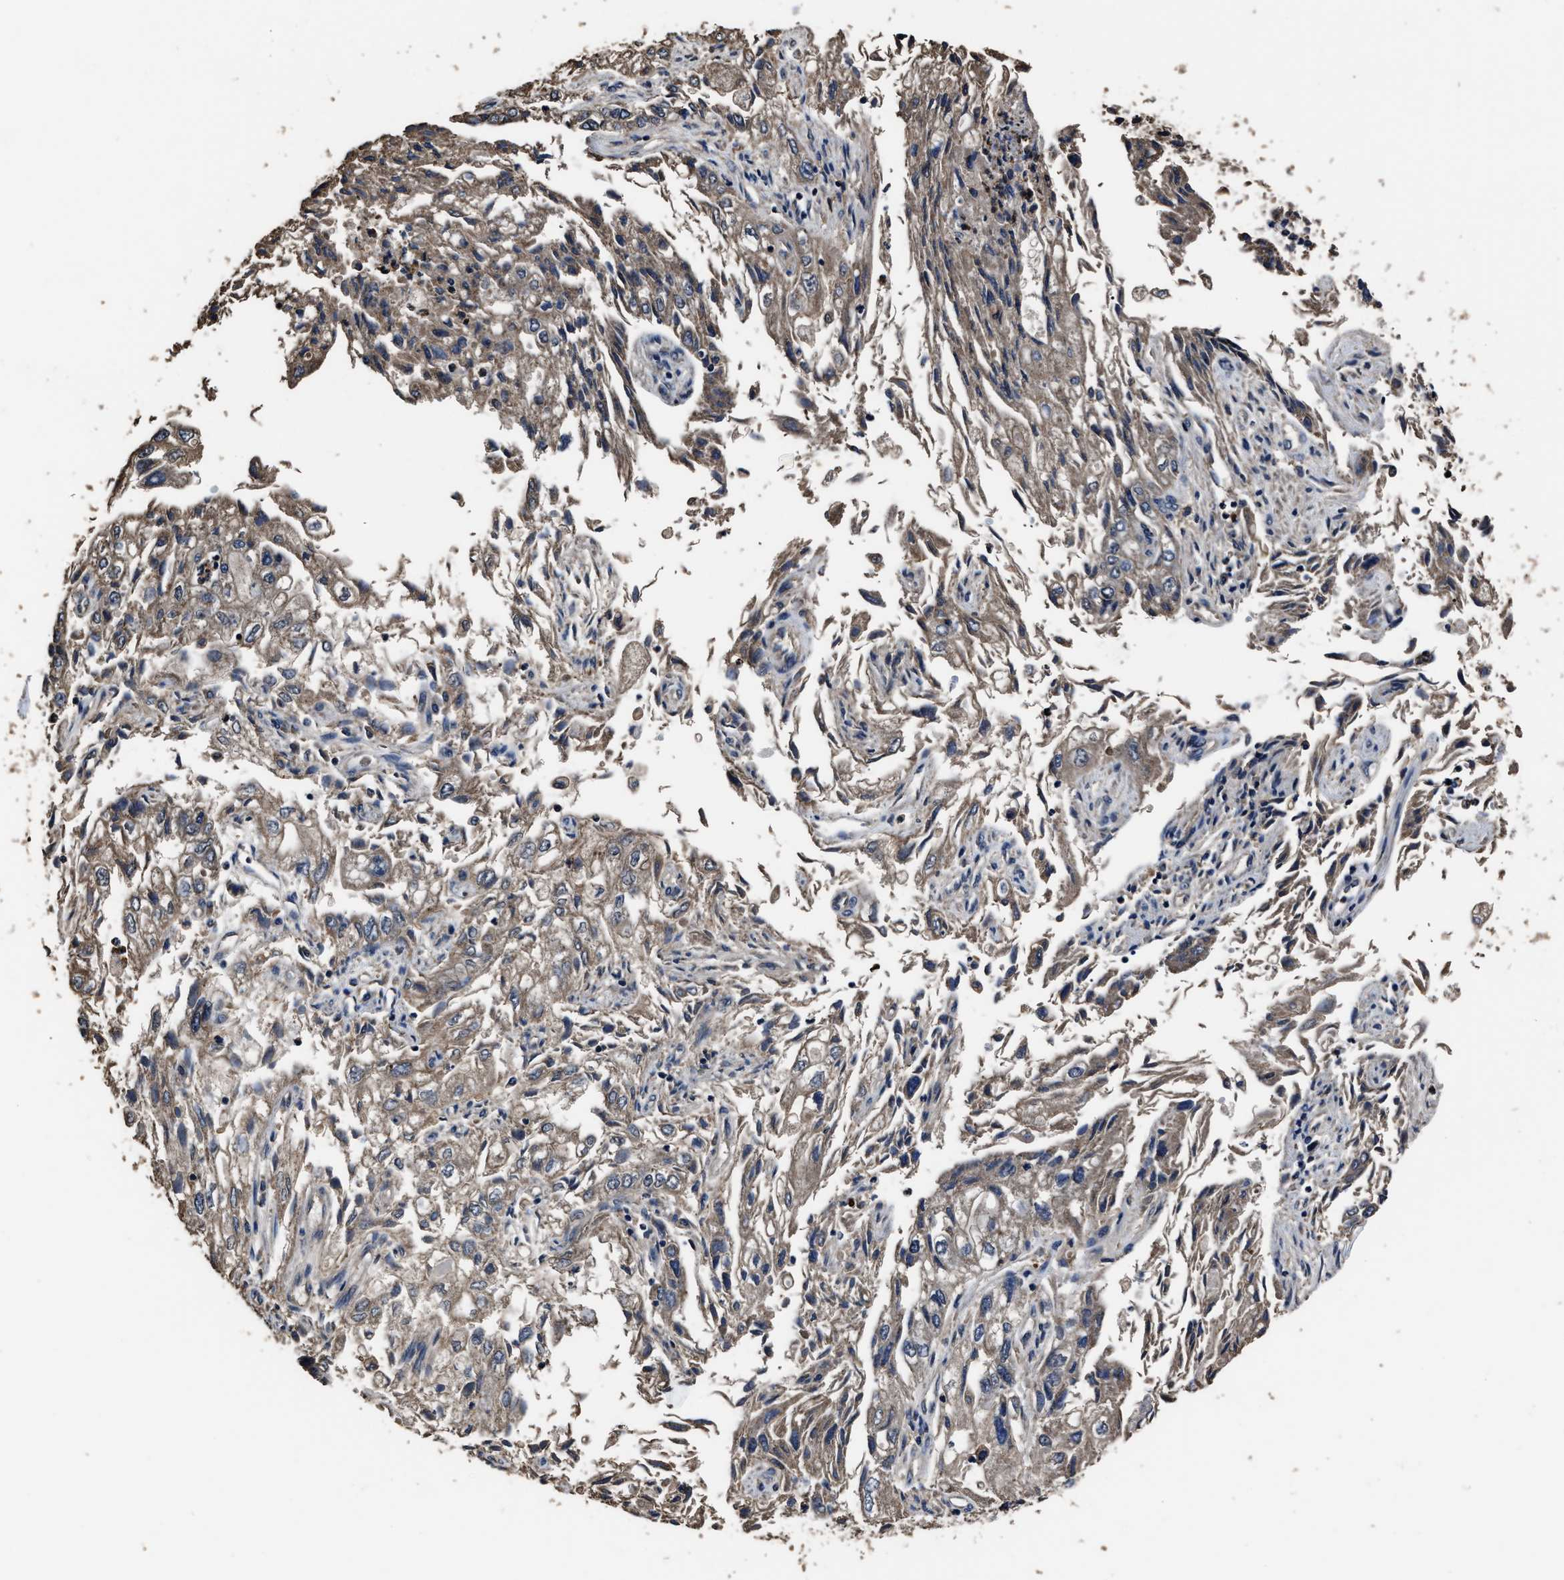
{"staining": {"intensity": "weak", "quantity": "25%-75%", "location": "cytoplasmic/membranous"}, "tissue": "endometrial cancer", "cell_type": "Tumor cells", "image_type": "cancer", "snomed": [{"axis": "morphology", "description": "Adenocarcinoma, NOS"}, {"axis": "topography", "description": "Endometrium"}], "caption": "Protein expression analysis of endometrial adenocarcinoma demonstrates weak cytoplasmic/membranous staining in about 25%-75% of tumor cells.", "gene": "RSBN1L", "patient": {"sex": "female", "age": 49}}